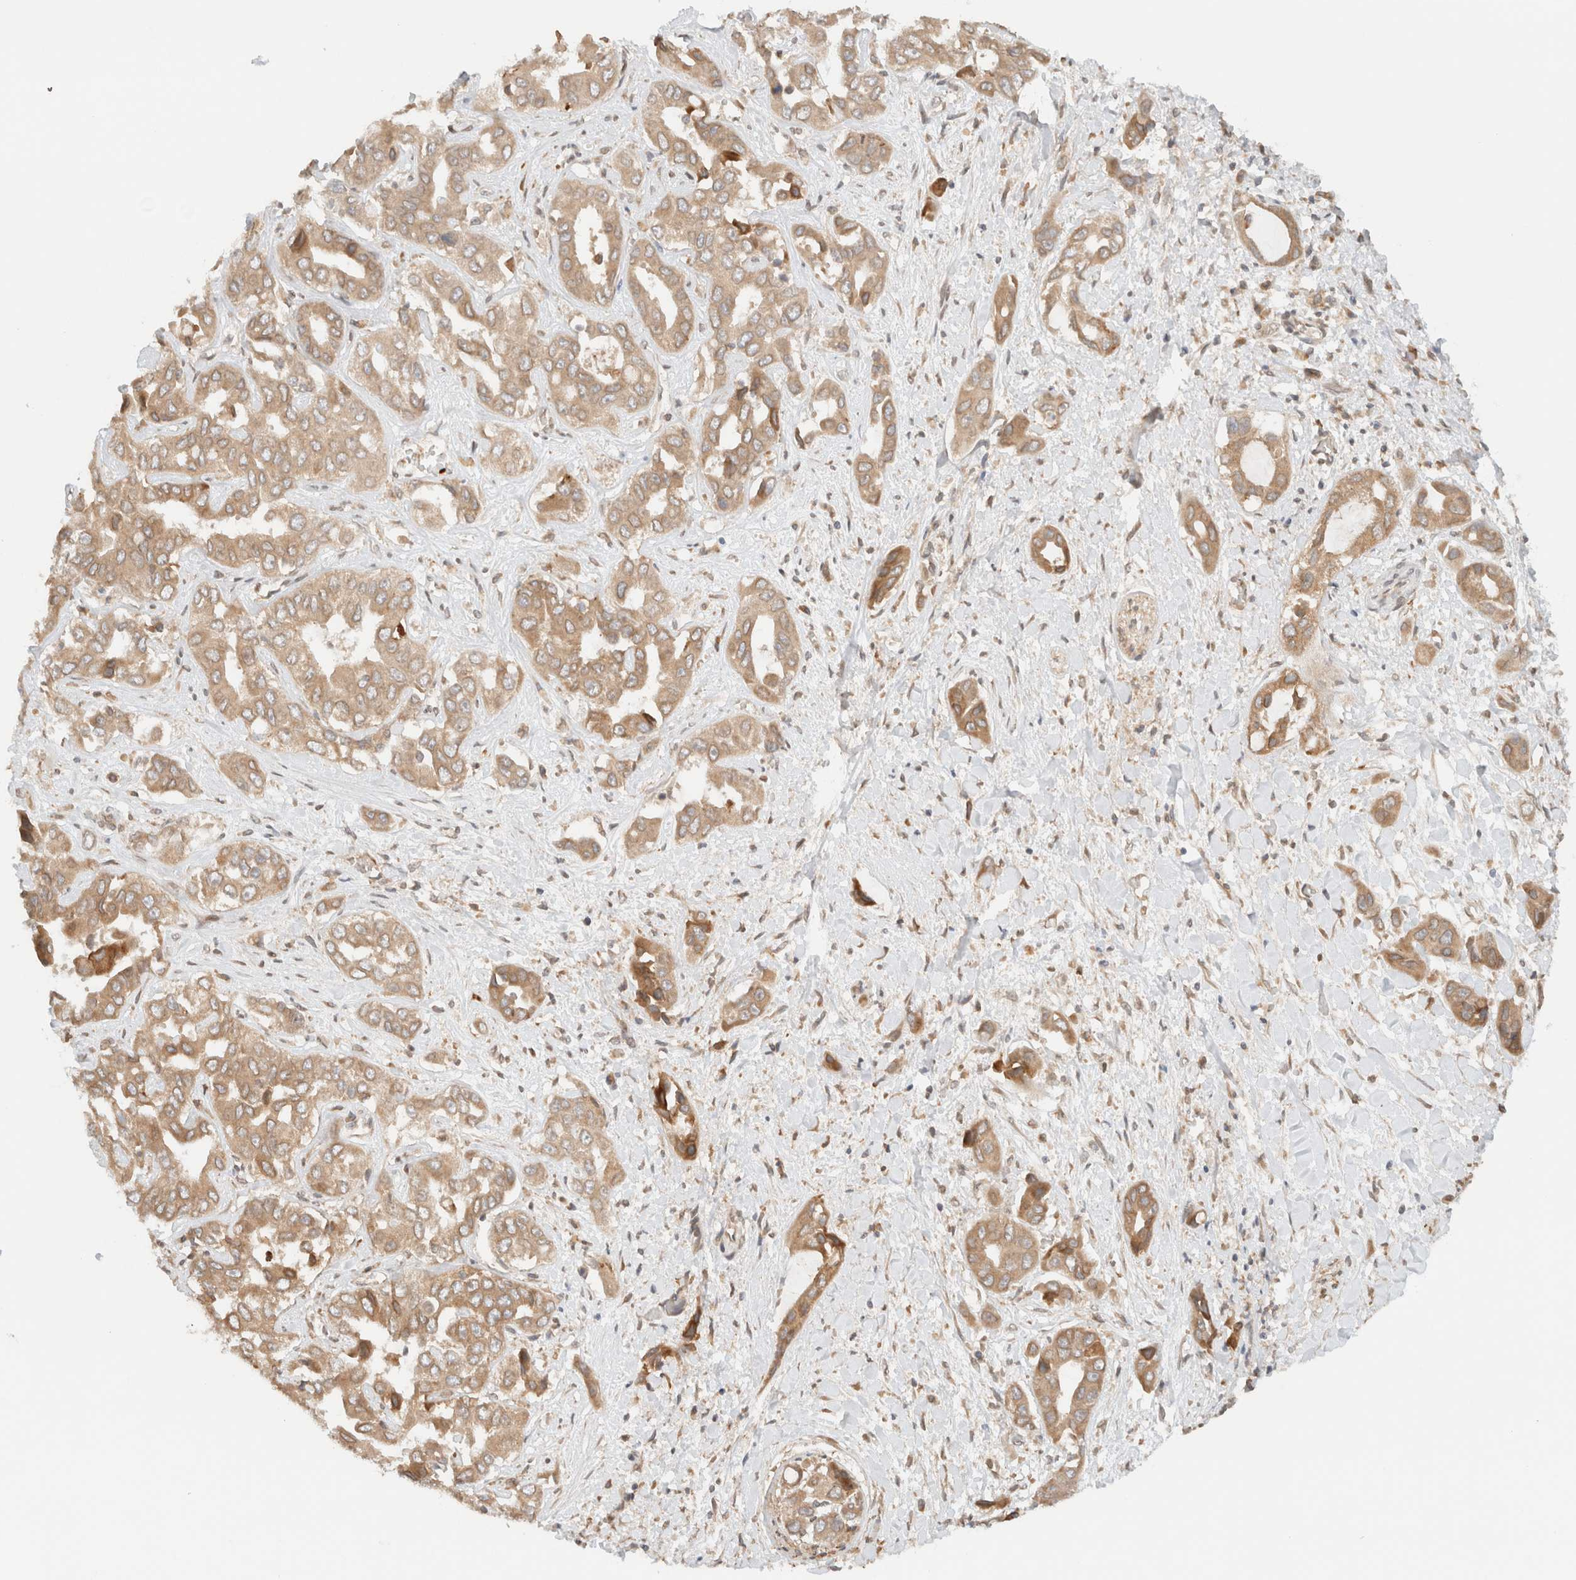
{"staining": {"intensity": "moderate", "quantity": ">75%", "location": "cytoplasmic/membranous"}, "tissue": "liver cancer", "cell_type": "Tumor cells", "image_type": "cancer", "snomed": [{"axis": "morphology", "description": "Cholangiocarcinoma"}, {"axis": "topography", "description": "Liver"}], "caption": "A brown stain highlights moderate cytoplasmic/membranous positivity of a protein in human cholangiocarcinoma (liver) tumor cells. The staining was performed using DAB (3,3'-diaminobenzidine), with brown indicating positive protein expression. Nuclei are stained blue with hematoxylin.", "gene": "ARFGEF2", "patient": {"sex": "female", "age": 52}}